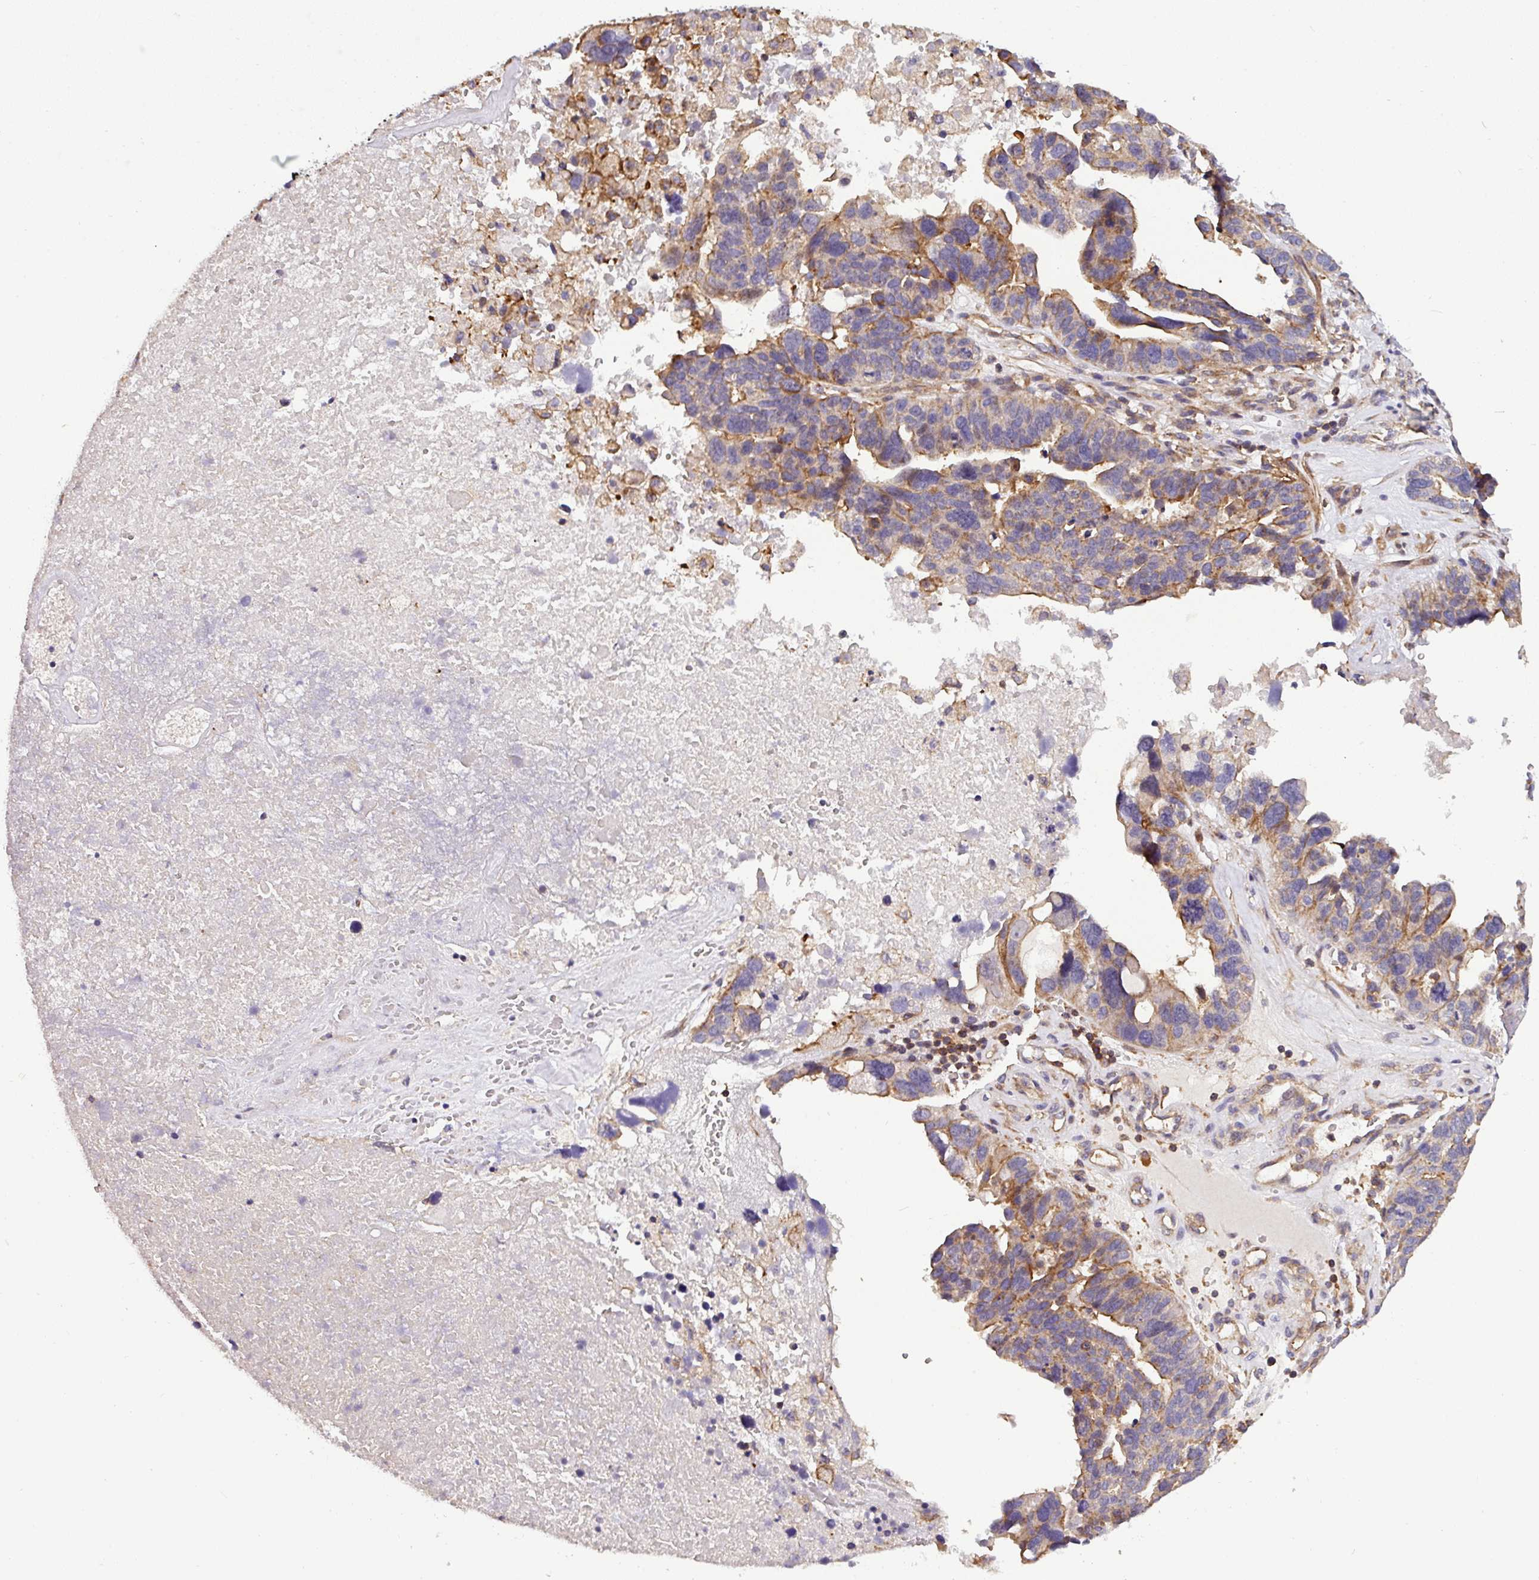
{"staining": {"intensity": "moderate", "quantity": "25%-75%", "location": "cytoplasmic/membranous"}, "tissue": "ovarian cancer", "cell_type": "Tumor cells", "image_type": "cancer", "snomed": [{"axis": "morphology", "description": "Cystadenocarcinoma, serous, NOS"}, {"axis": "topography", "description": "Ovary"}], "caption": "Immunohistochemistry photomicrograph of neoplastic tissue: human ovarian serous cystadenocarcinoma stained using IHC reveals medium levels of moderate protein expression localized specifically in the cytoplasmic/membranous of tumor cells, appearing as a cytoplasmic/membranous brown color.", "gene": "CASS4", "patient": {"sex": "female", "age": 59}}